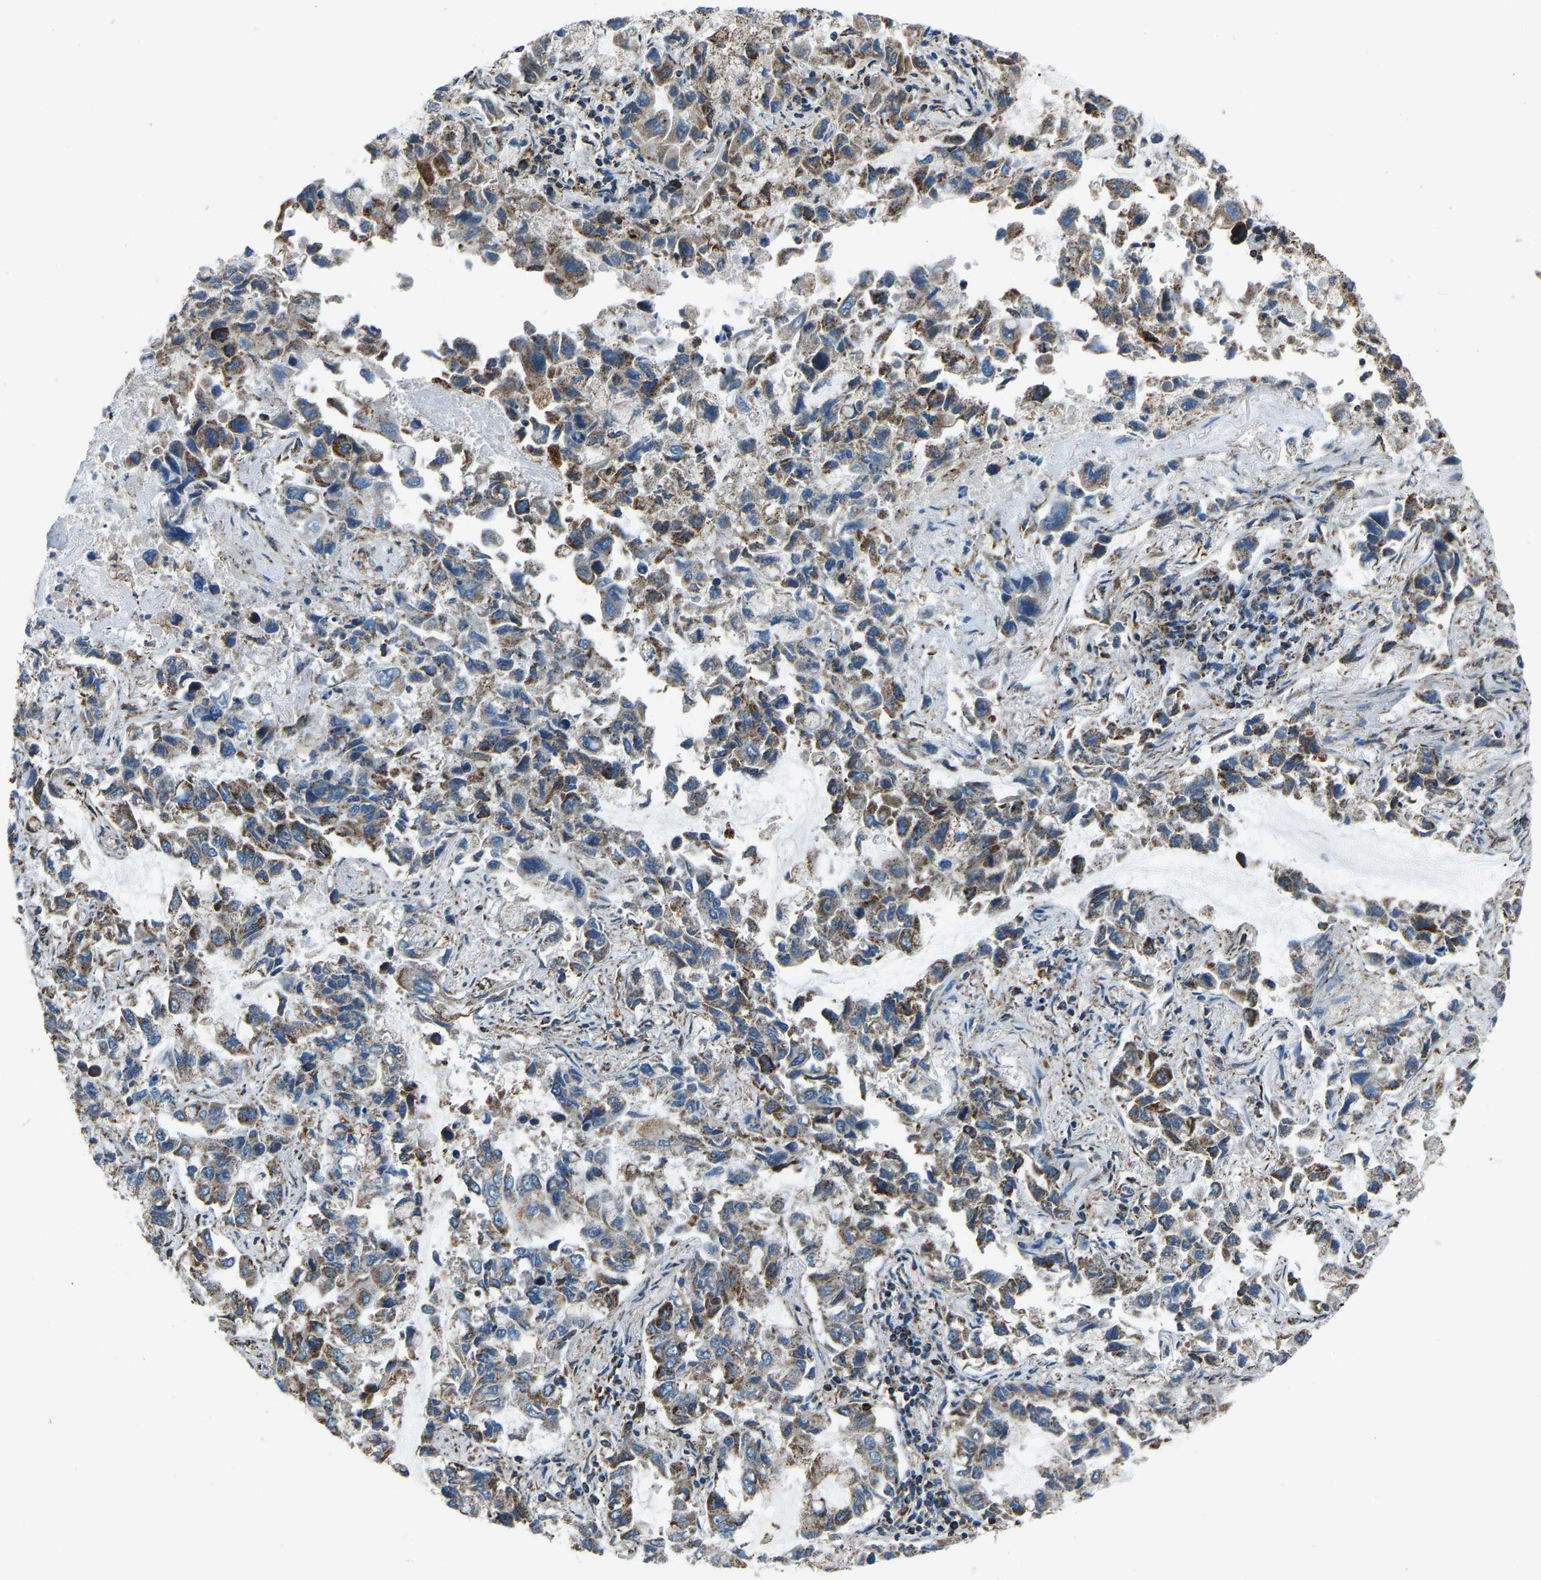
{"staining": {"intensity": "moderate", "quantity": "25%-75%", "location": "cytoplasmic/membranous"}, "tissue": "lung cancer", "cell_type": "Tumor cells", "image_type": "cancer", "snomed": [{"axis": "morphology", "description": "Adenocarcinoma, NOS"}, {"axis": "topography", "description": "Lung"}], "caption": "Protein analysis of lung cancer (adenocarcinoma) tissue displays moderate cytoplasmic/membranous staining in about 25%-75% of tumor cells.", "gene": "RBM33", "patient": {"sex": "male", "age": 64}}